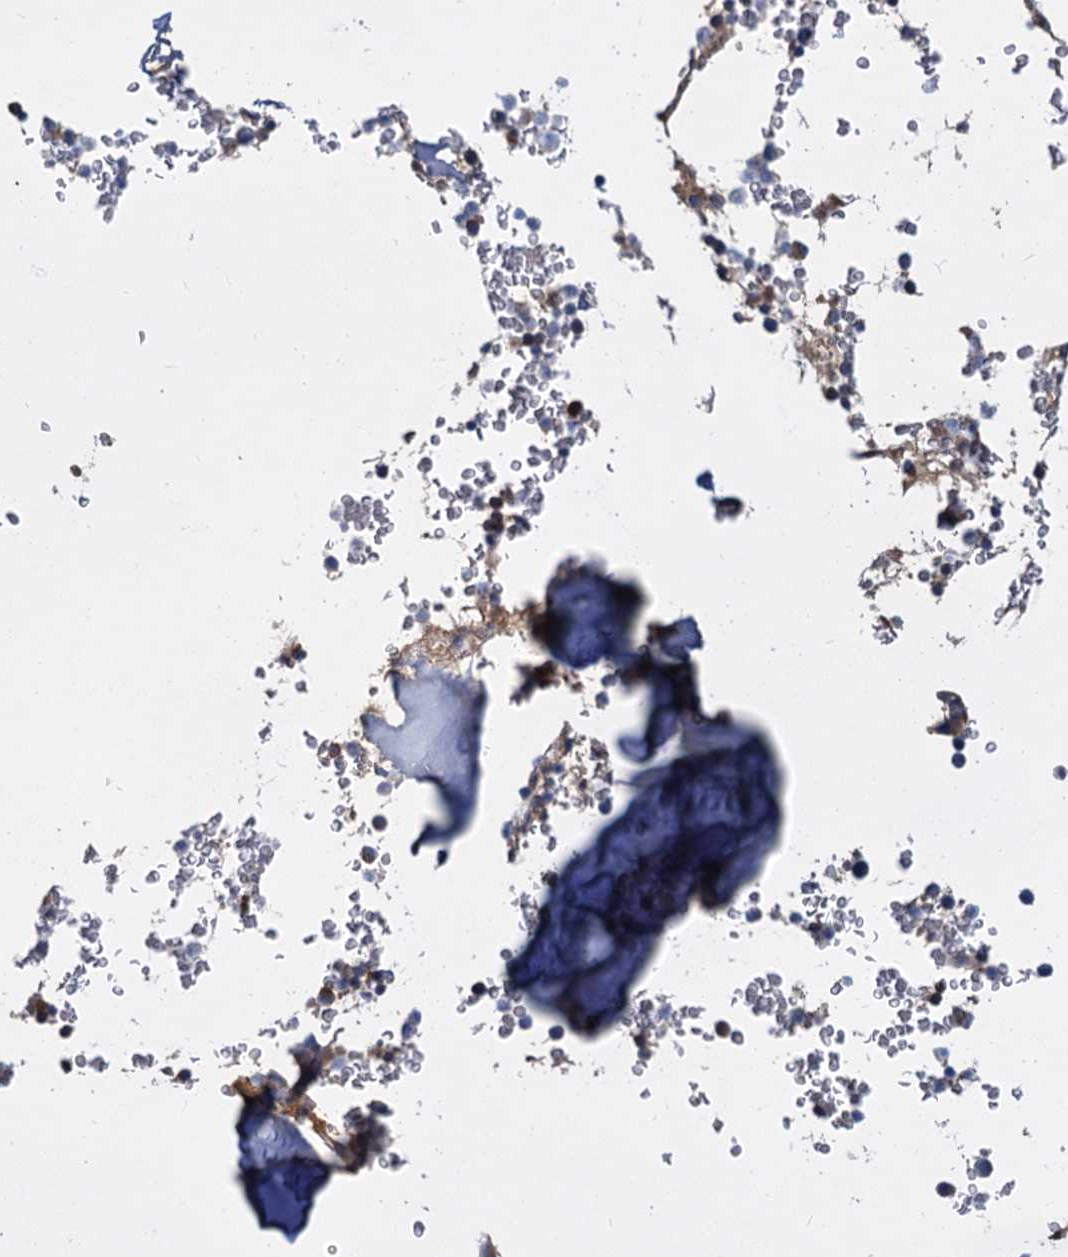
{"staining": {"intensity": "moderate", "quantity": "<25%", "location": "cytoplasmic/membranous"}, "tissue": "bone marrow", "cell_type": "Hematopoietic cells", "image_type": "normal", "snomed": [{"axis": "morphology", "description": "Normal tissue, NOS"}, {"axis": "topography", "description": "Bone marrow"}], "caption": "Brown immunohistochemical staining in unremarkable human bone marrow exhibits moderate cytoplasmic/membranous expression in about <25% of hematopoietic cells.", "gene": "ALKBH7", "patient": {"sex": "male", "age": 58}}